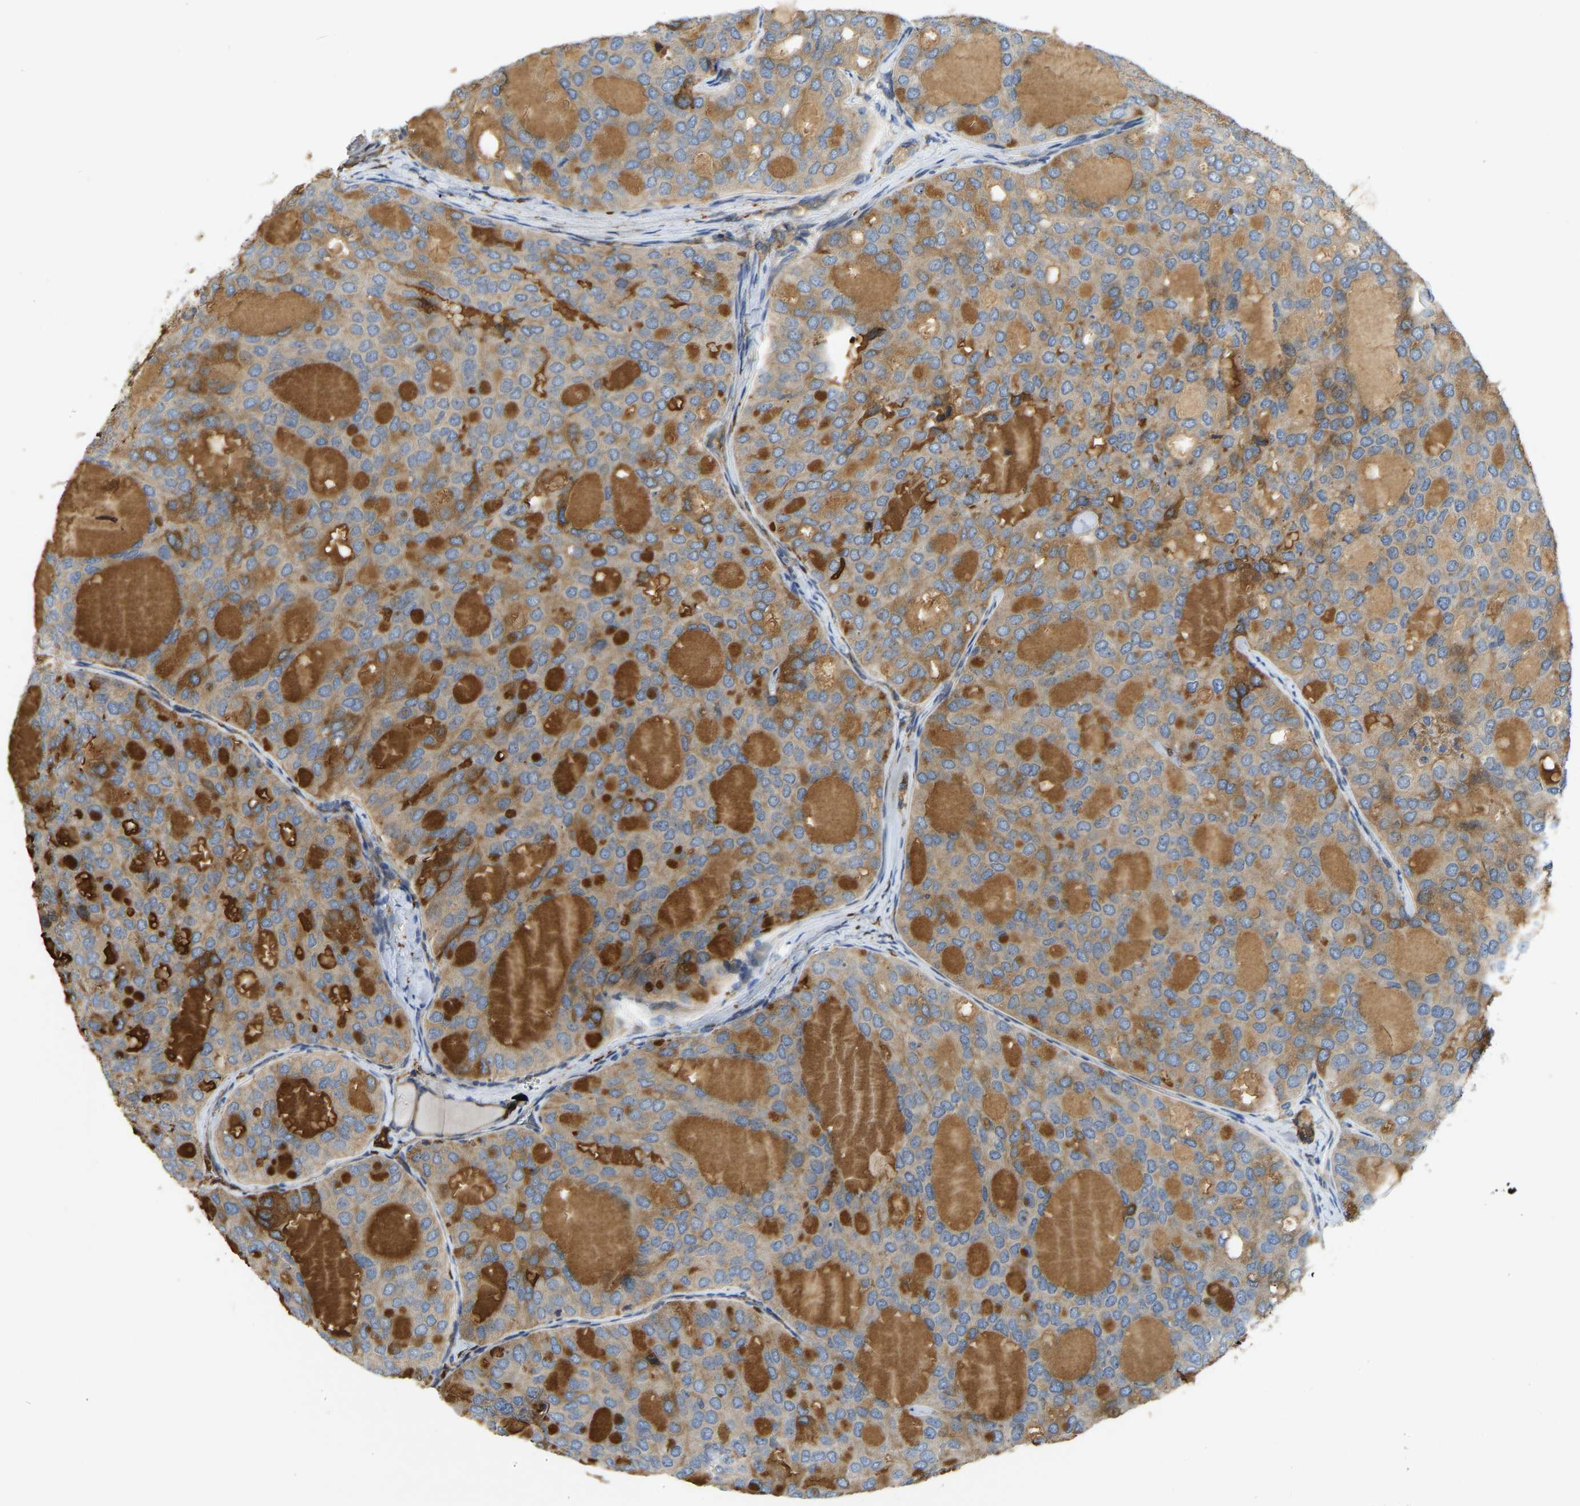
{"staining": {"intensity": "moderate", "quantity": ">75%", "location": "cytoplasmic/membranous"}, "tissue": "thyroid cancer", "cell_type": "Tumor cells", "image_type": "cancer", "snomed": [{"axis": "morphology", "description": "Follicular adenoma carcinoma, NOS"}, {"axis": "topography", "description": "Thyroid gland"}], "caption": "Protein expression analysis of human thyroid follicular adenoma carcinoma reveals moderate cytoplasmic/membranous positivity in approximately >75% of tumor cells.", "gene": "VCPKMT", "patient": {"sex": "male", "age": 75}}